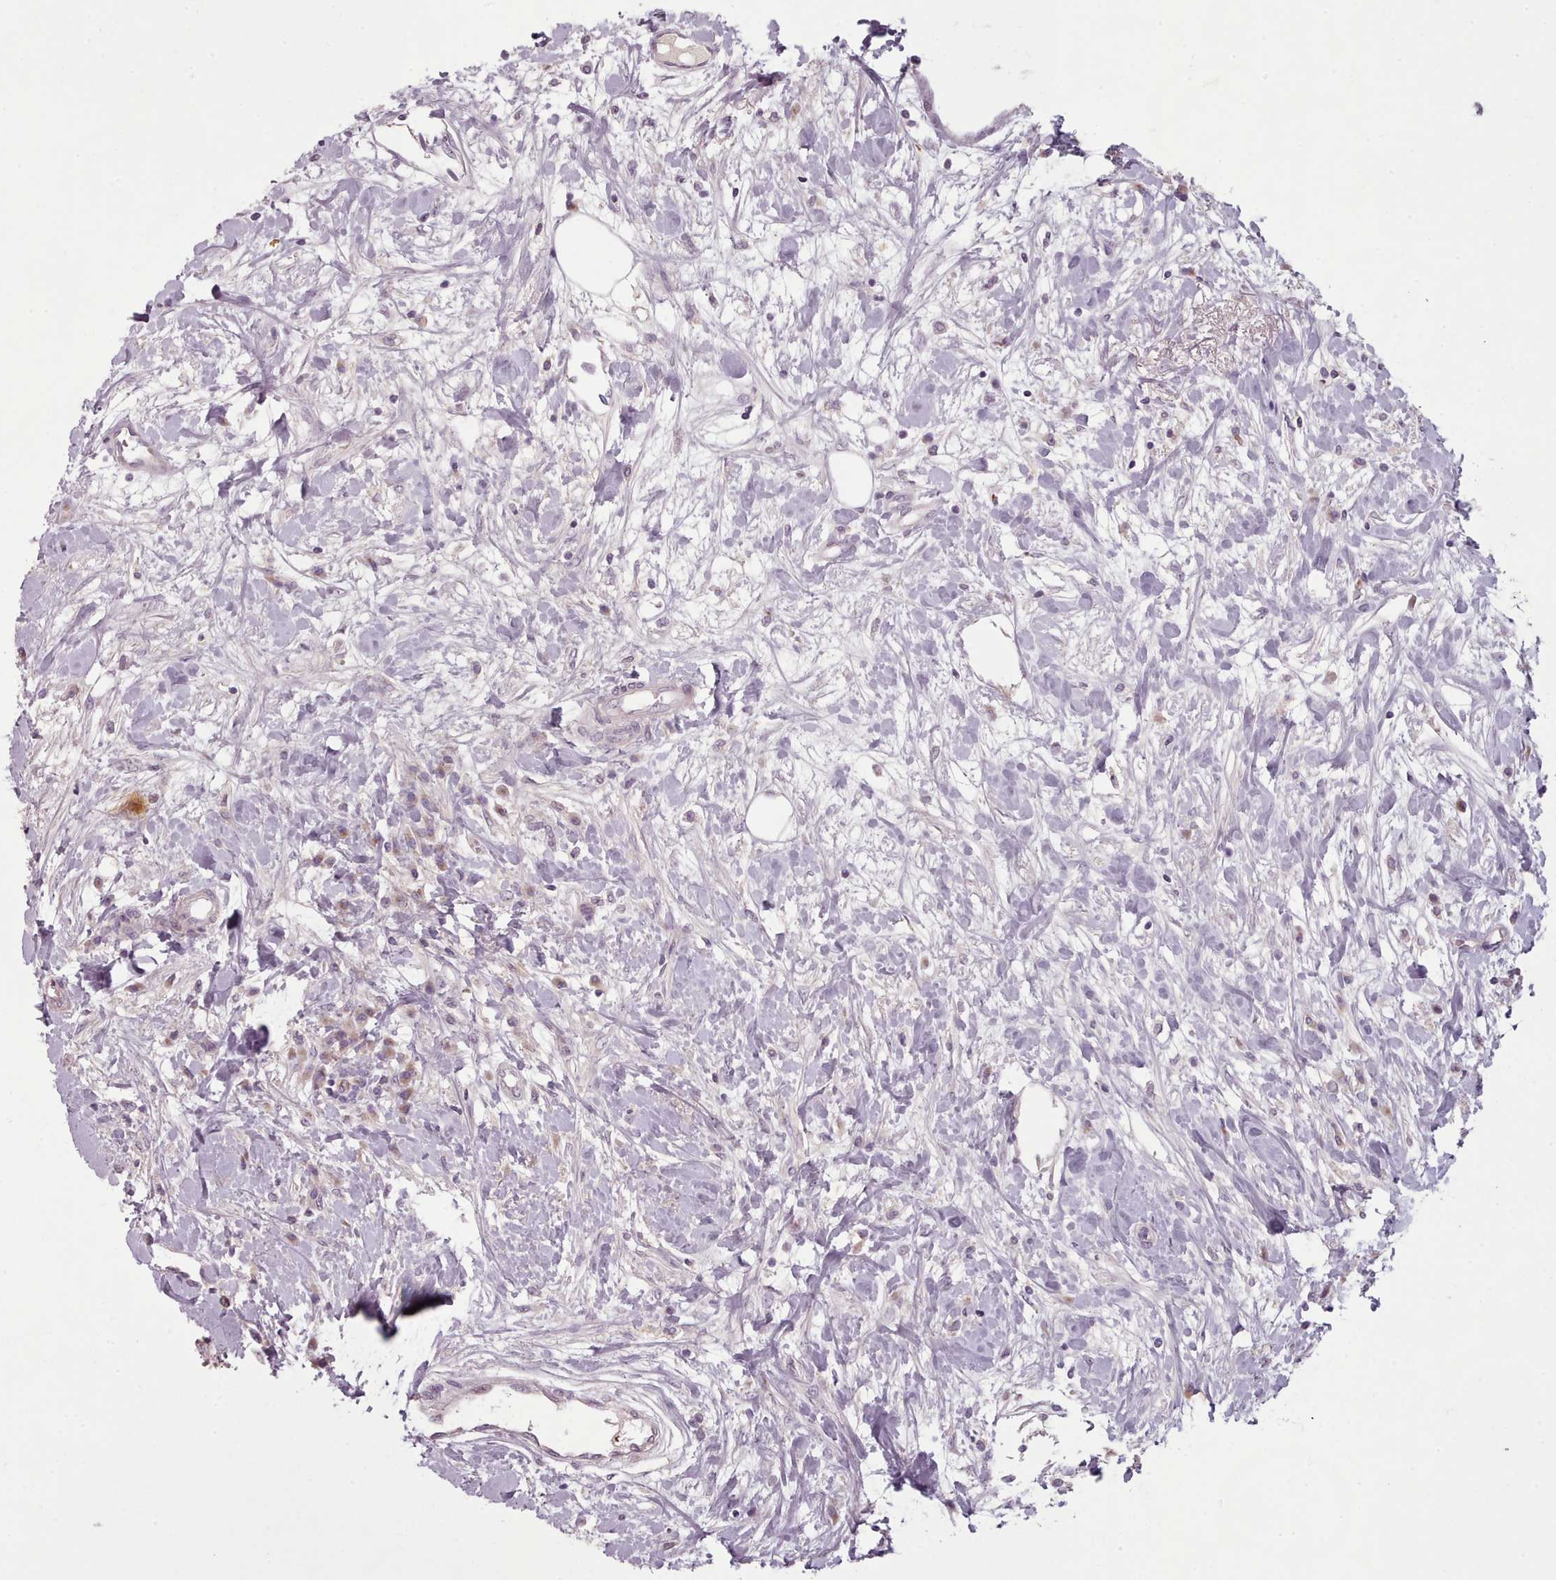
{"staining": {"intensity": "negative", "quantity": "none", "location": "none"}, "tissue": "breast cancer", "cell_type": "Tumor cells", "image_type": "cancer", "snomed": [{"axis": "morphology", "description": "Duct carcinoma"}, {"axis": "topography", "description": "Breast"}], "caption": "A micrograph of breast cancer stained for a protein exhibits no brown staining in tumor cells.", "gene": "LAPTM5", "patient": {"sex": "female", "age": 61}}